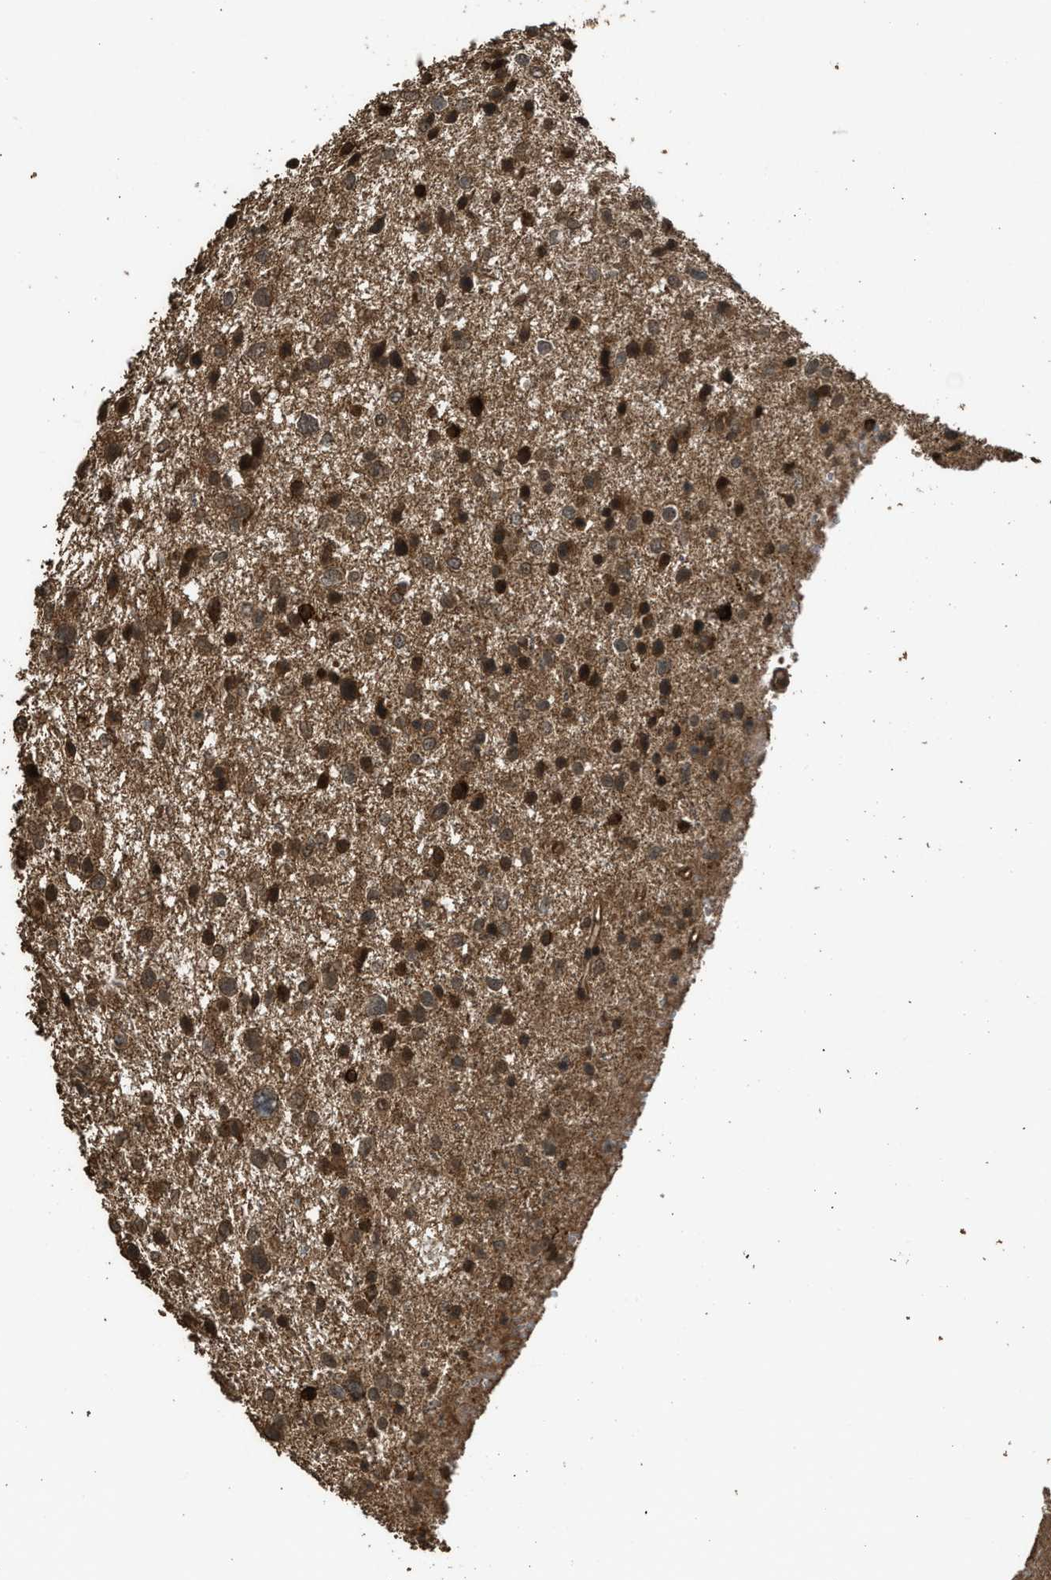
{"staining": {"intensity": "strong", "quantity": ">75%", "location": "cytoplasmic/membranous,nuclear"}, "tissue": "glioma", "cell_type": "Tumor cells", "image_type": "cancer", "snomed": [{"axis": "morphology", "description": "Glioma, malignant, Low grade"}, {"axis": "topography", "description": "Brain"}], "caption": "Brown immunohistochemical staining in low-grade glioma (malignant) demonstrates strong cytoplasmic/membranous and nuclear positivity in about >75% of tumor cells. The staining was performed using DAB, with brown indicating positive protein expression. Nuclei are stained blue with hematoxylin.", "gene": "MYBL2", "patient": {"sex": "female", "age": 37}}